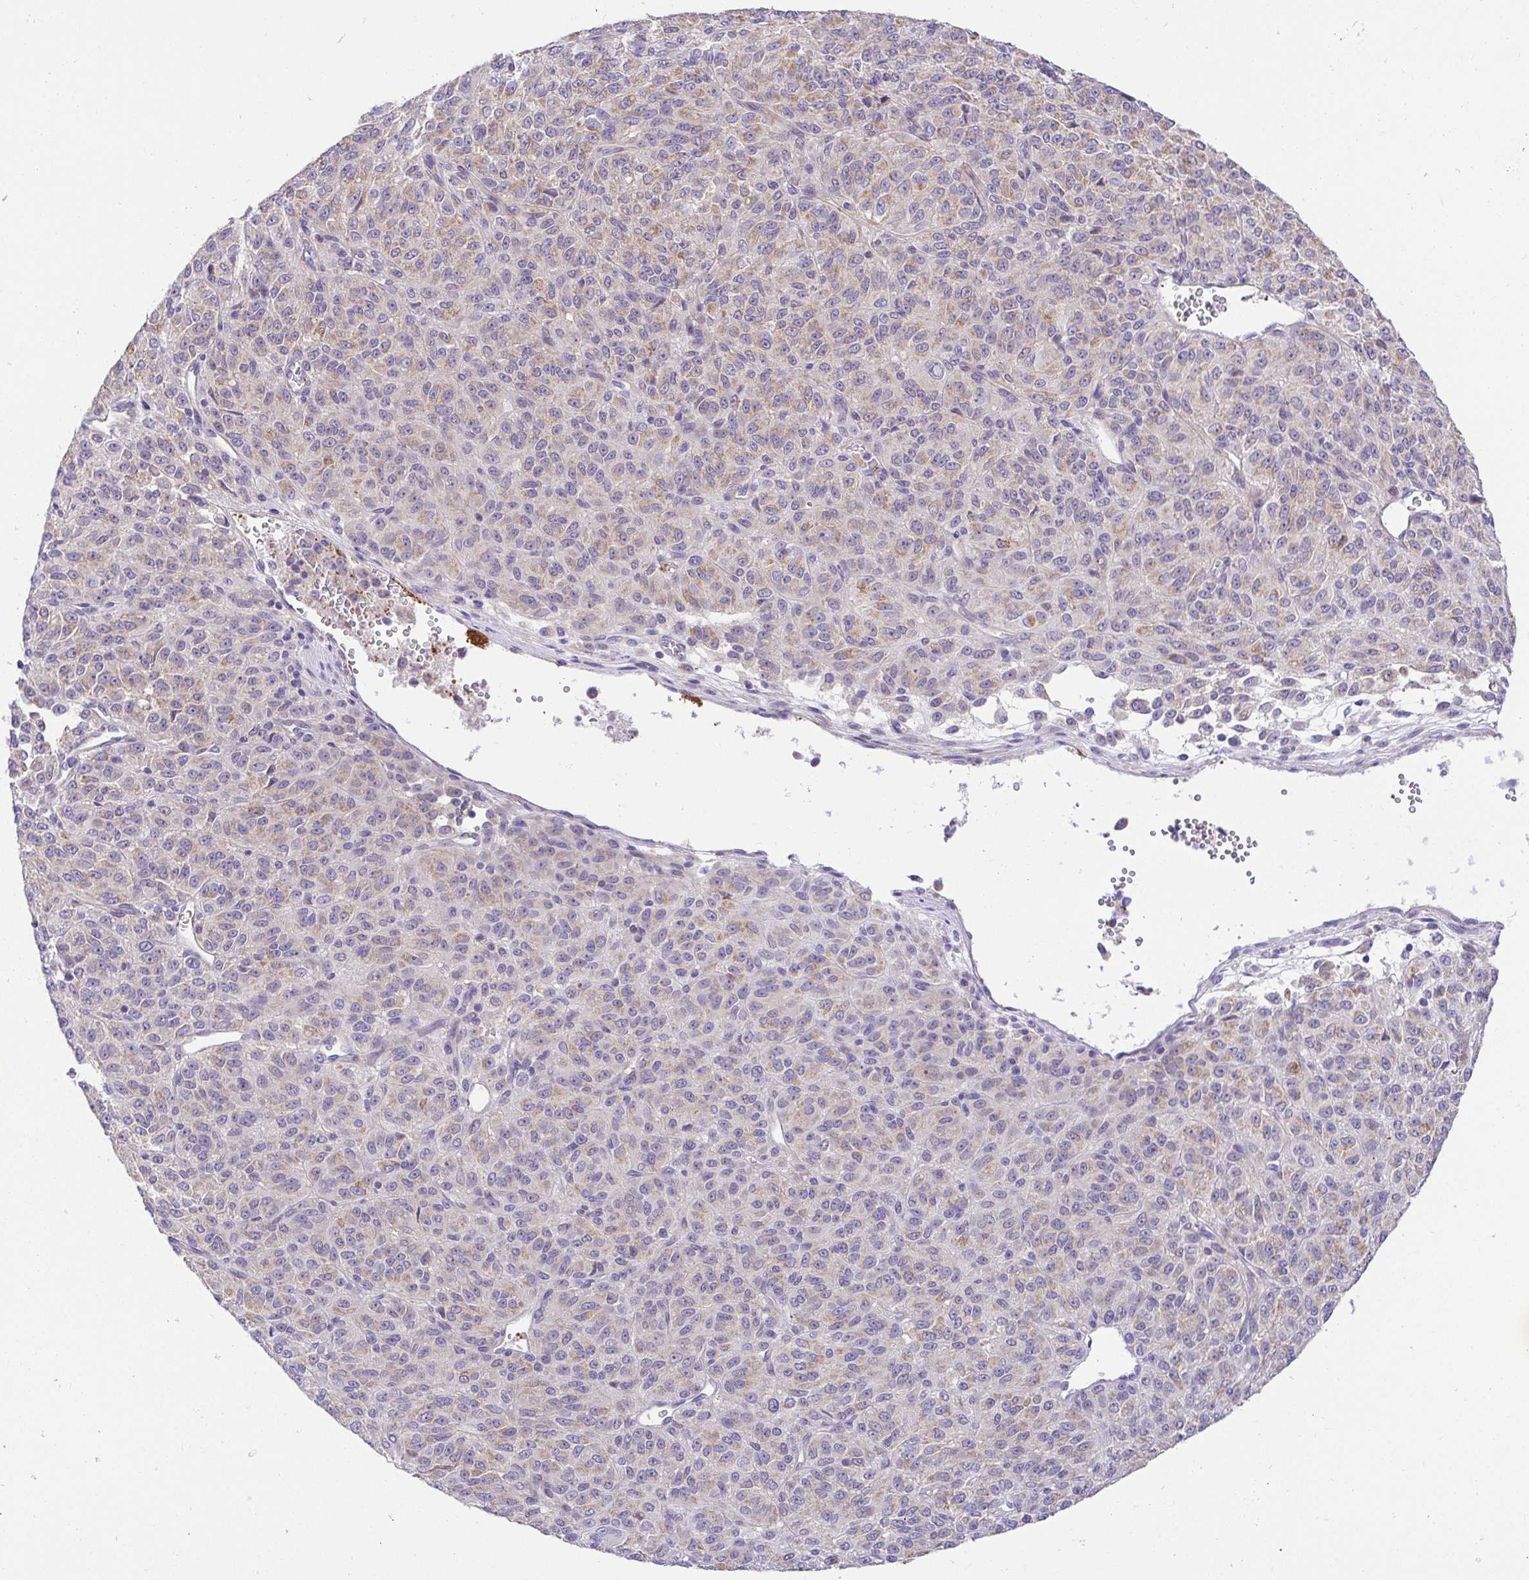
{"staining": {"intensity": "weak", "quantity": "<25%", "location": "cytoplasmic/membranous"}, "tissue": "melanoma", "cell_type": "Tumor cells", "image_type": "cancer", "snomed": [{"axis": "morphology", "description": "Malignant melanoma, Metastatic site"}, {"axis": "topography", "description": "Brain"}], "caption": "DAB immunohistochemical staining of melanoma displays no significant positivity in tumor cells.", "gene": "PRR14L", "patient": {"sex": "female", "age": 56}}